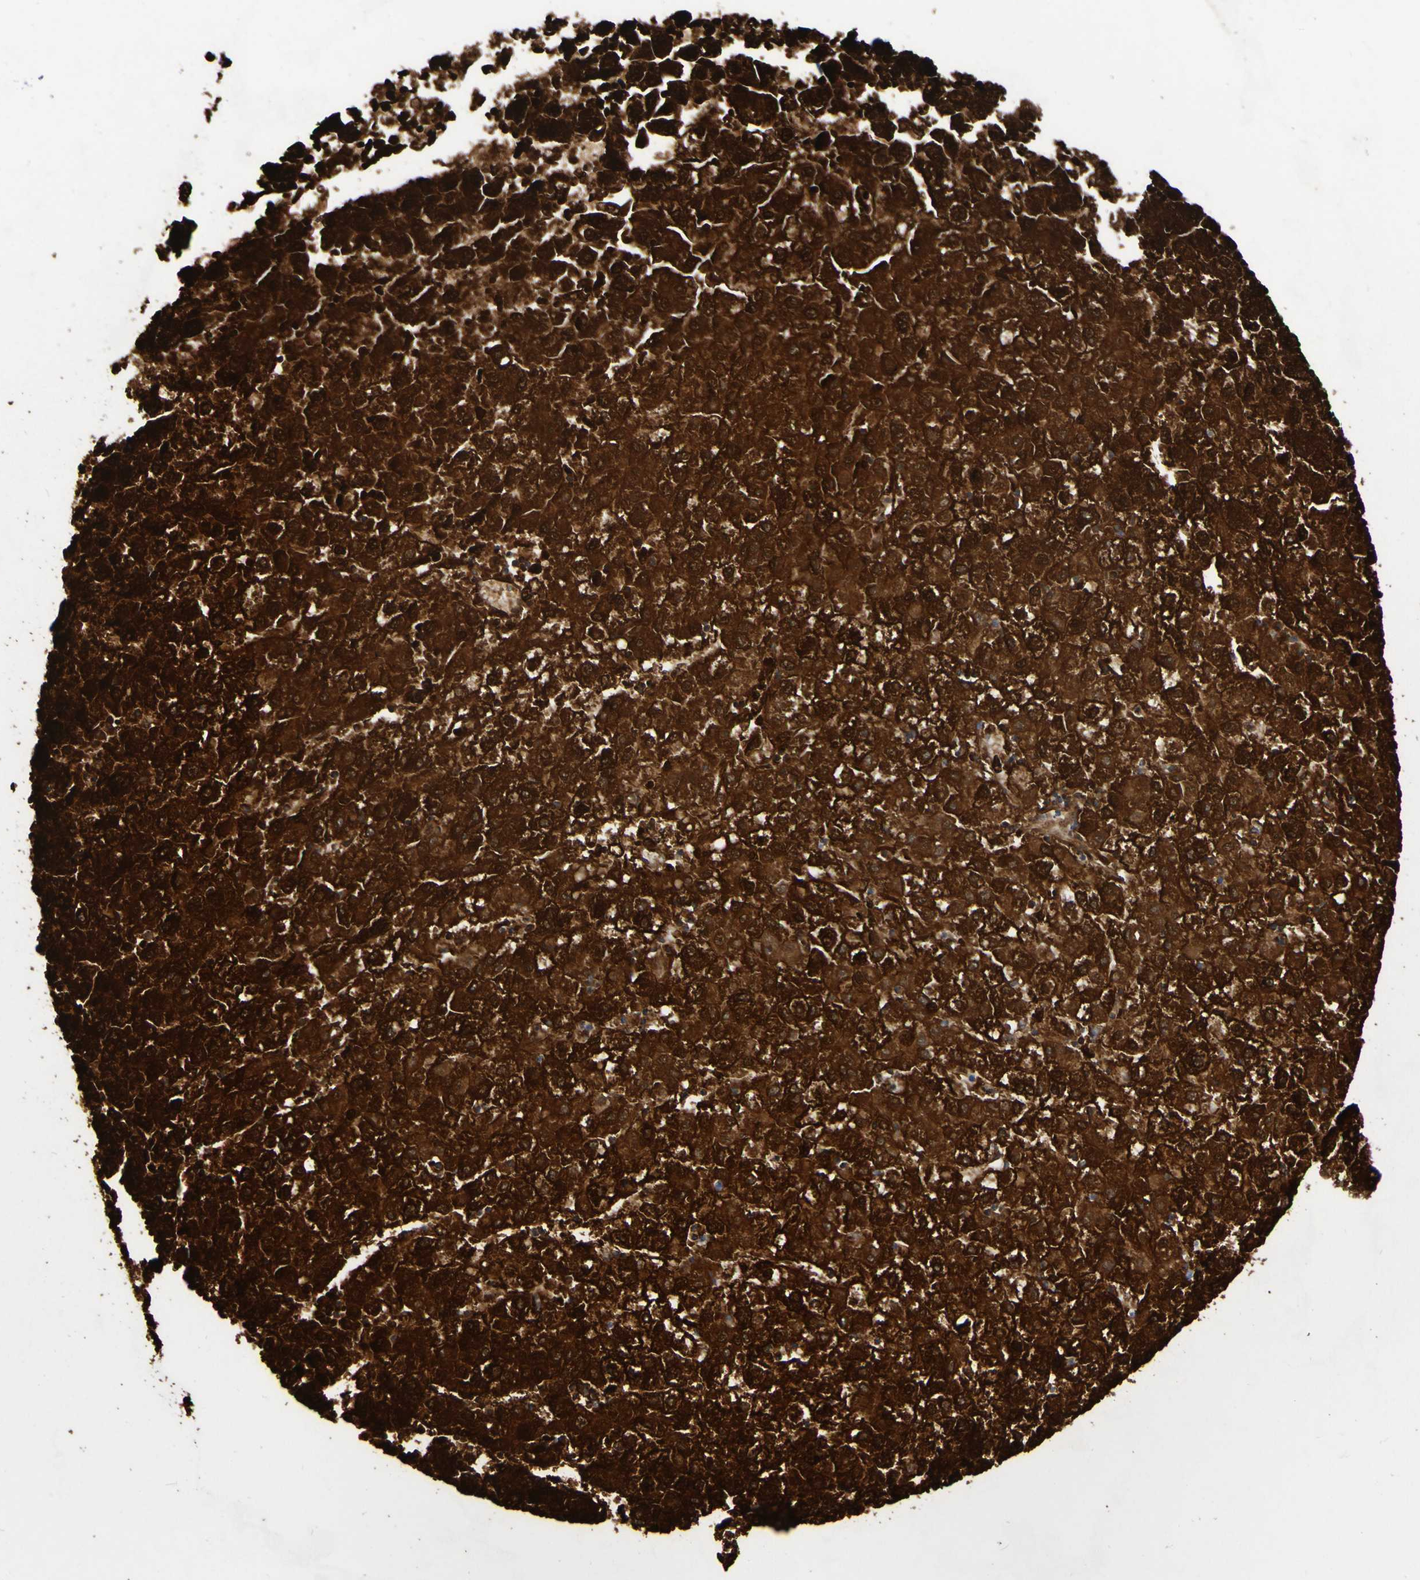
{"staining": {"intensity": "strong", "quantity": ">75%", "location": "cytoplasmic/membranous"}, "tissue": "liver cancer", "cell_type": "Tumor cells", "image_type": "cancer", "snomed": [{"axis": "morphology", "description": "Carcinoma, Hepatocellular, NOS"}, {"axis": "topography", "description": "Liver"}], "caption": "Immunohistochemical staining of liver cancer exhibits high levels of strong cytoplasmic/membranous protein staining in approximately >75% of tumor cells.", "gene": "MPPE1", "patient": {"sex": "male", "age": 72}}